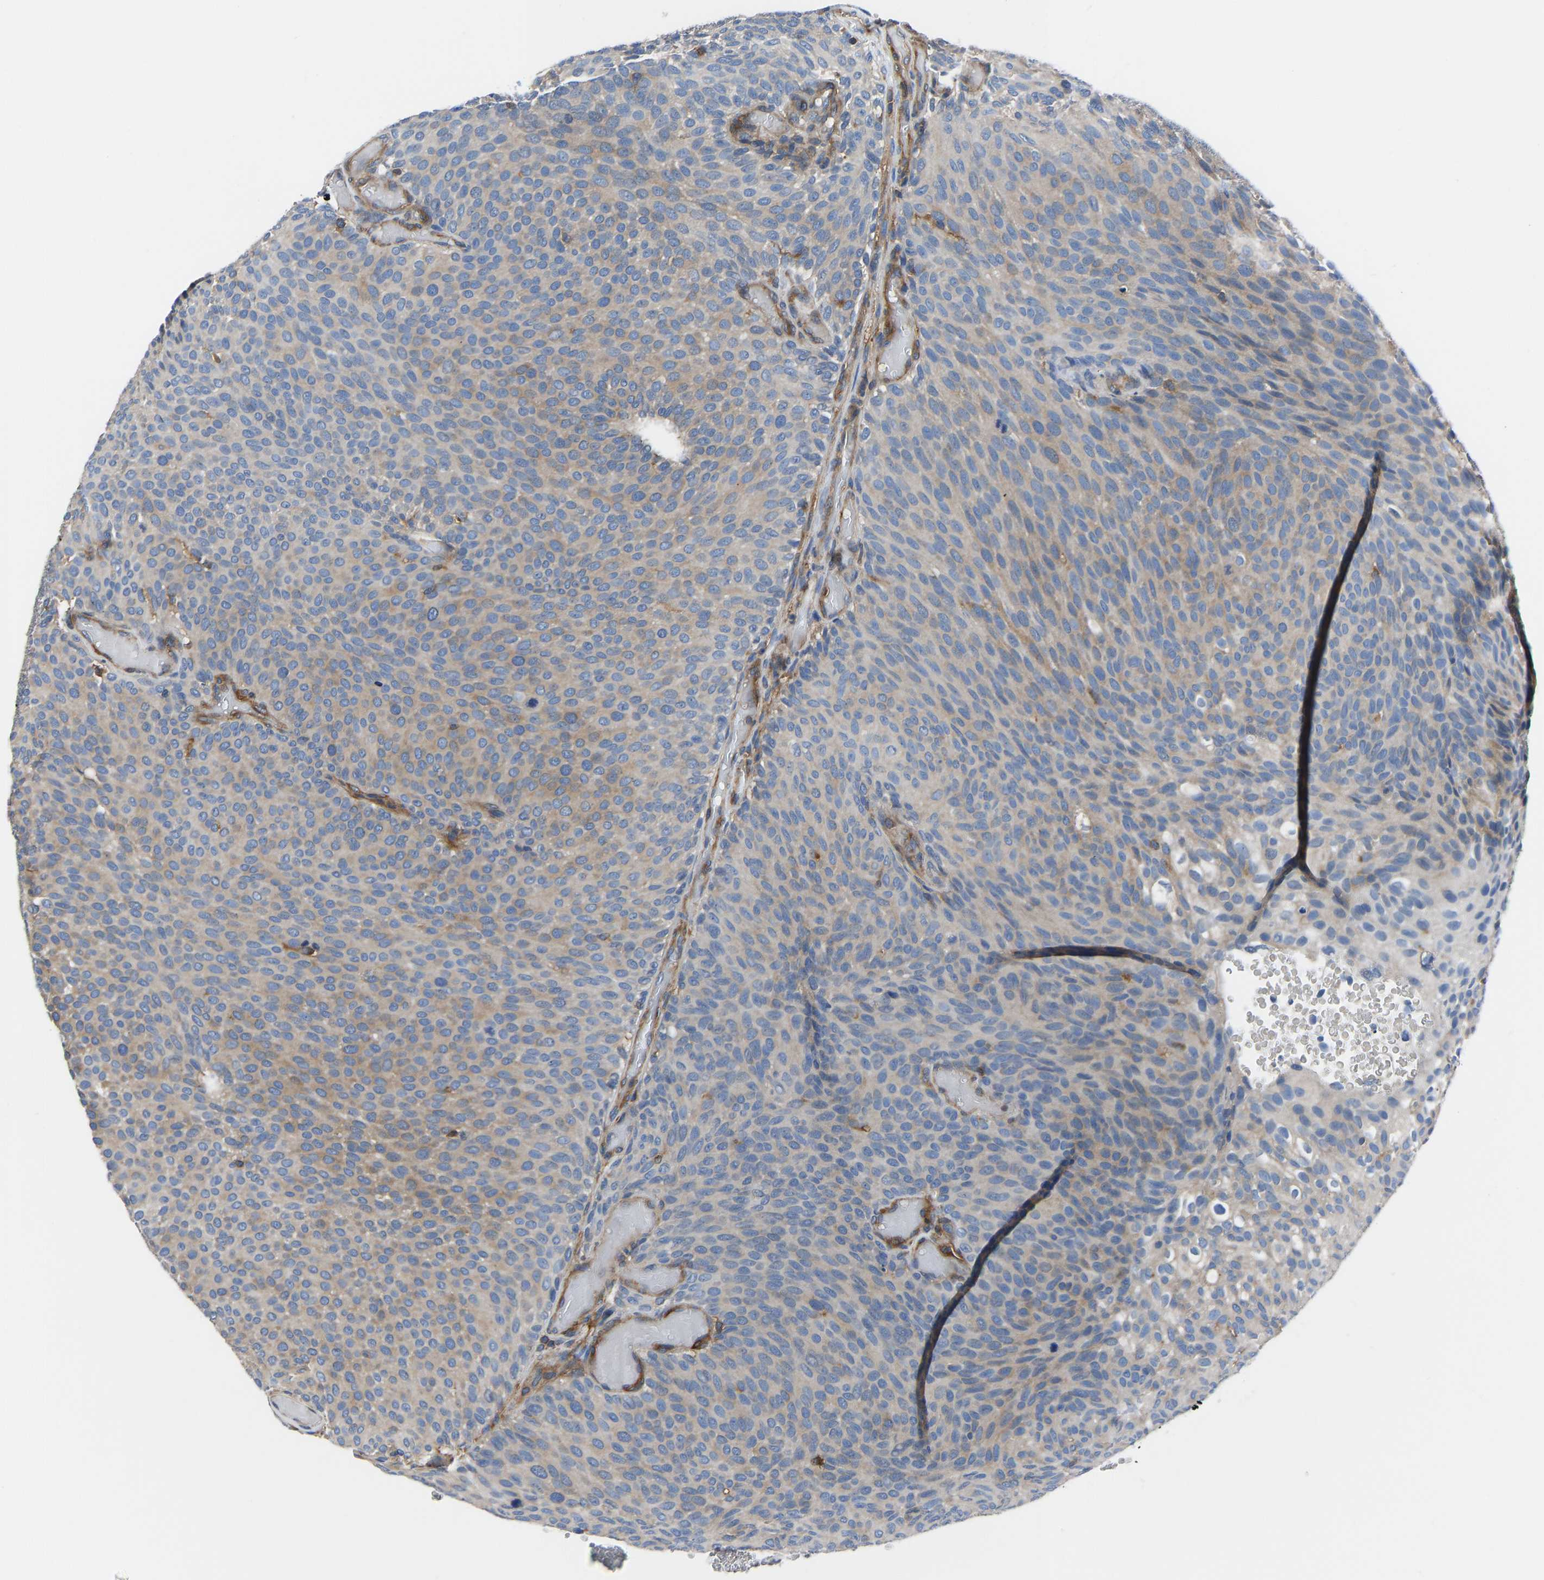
{"staining": {"intensity": "weak", "quantity": ">75%", "location": "cytoplasmic/membranous"}, "tissue": "urothelial cancer", "cell_type": "Tumor cells", "image_type": "cancer", "snomed": [{"axis": "morphology", "description": "Urothelial carcinoma, Low grade"}, {"axis": "topography", "description": "Urinary bladder"}], "caption": "Tumor cells show weak cytoplasmic/membranous expression in about >75% of cells in low-grade urothelial carcinoma. The staining was performed using DAB to visualize the protein expression in brown, while the nuclei were stained in blue with hematoxylin (Magnification: 20x).", "gene": "PRKAR1A", "patient": {"sex": "male", "age": 78}}